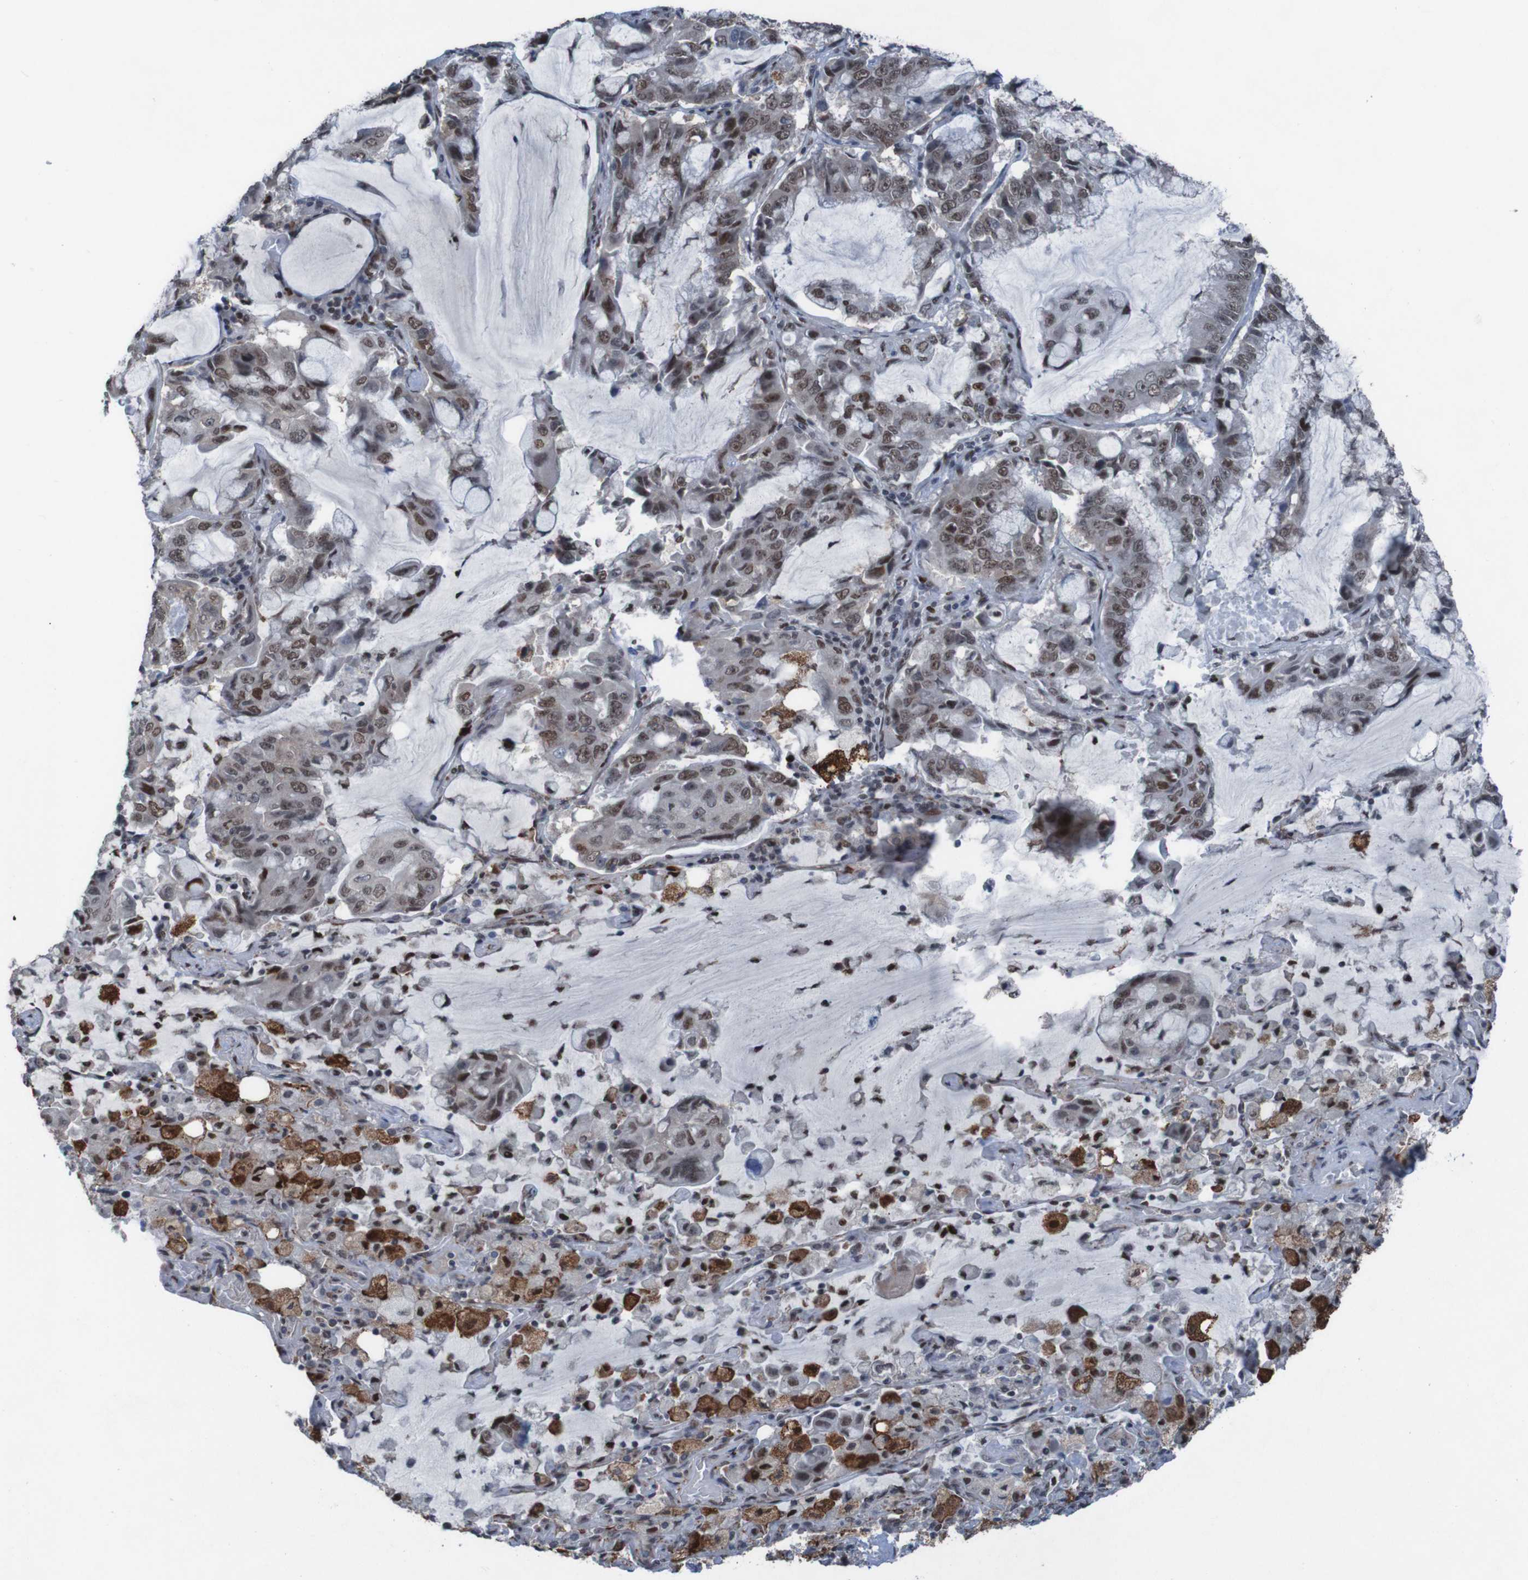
{"staining": {"intensity": "strong", "quantity": "25%-75%", "location": "nuclear"}, "tissue": "lung cancer", "cell_type": "Tumor cells", "image_type": "cancer", "snomed": [{"axis": "morphology", "description": "Adenocarcinoma, NOS"}, {"axis": "topography", "description": "Lung"}], "caption": "There is high levels of strong nuclear staining in tumor cells of lung cancer, as demonstrated by immunohistochemical staining (brown color).", "gene": "PHF2", "patient": {"sex": "male", "age": 64}}